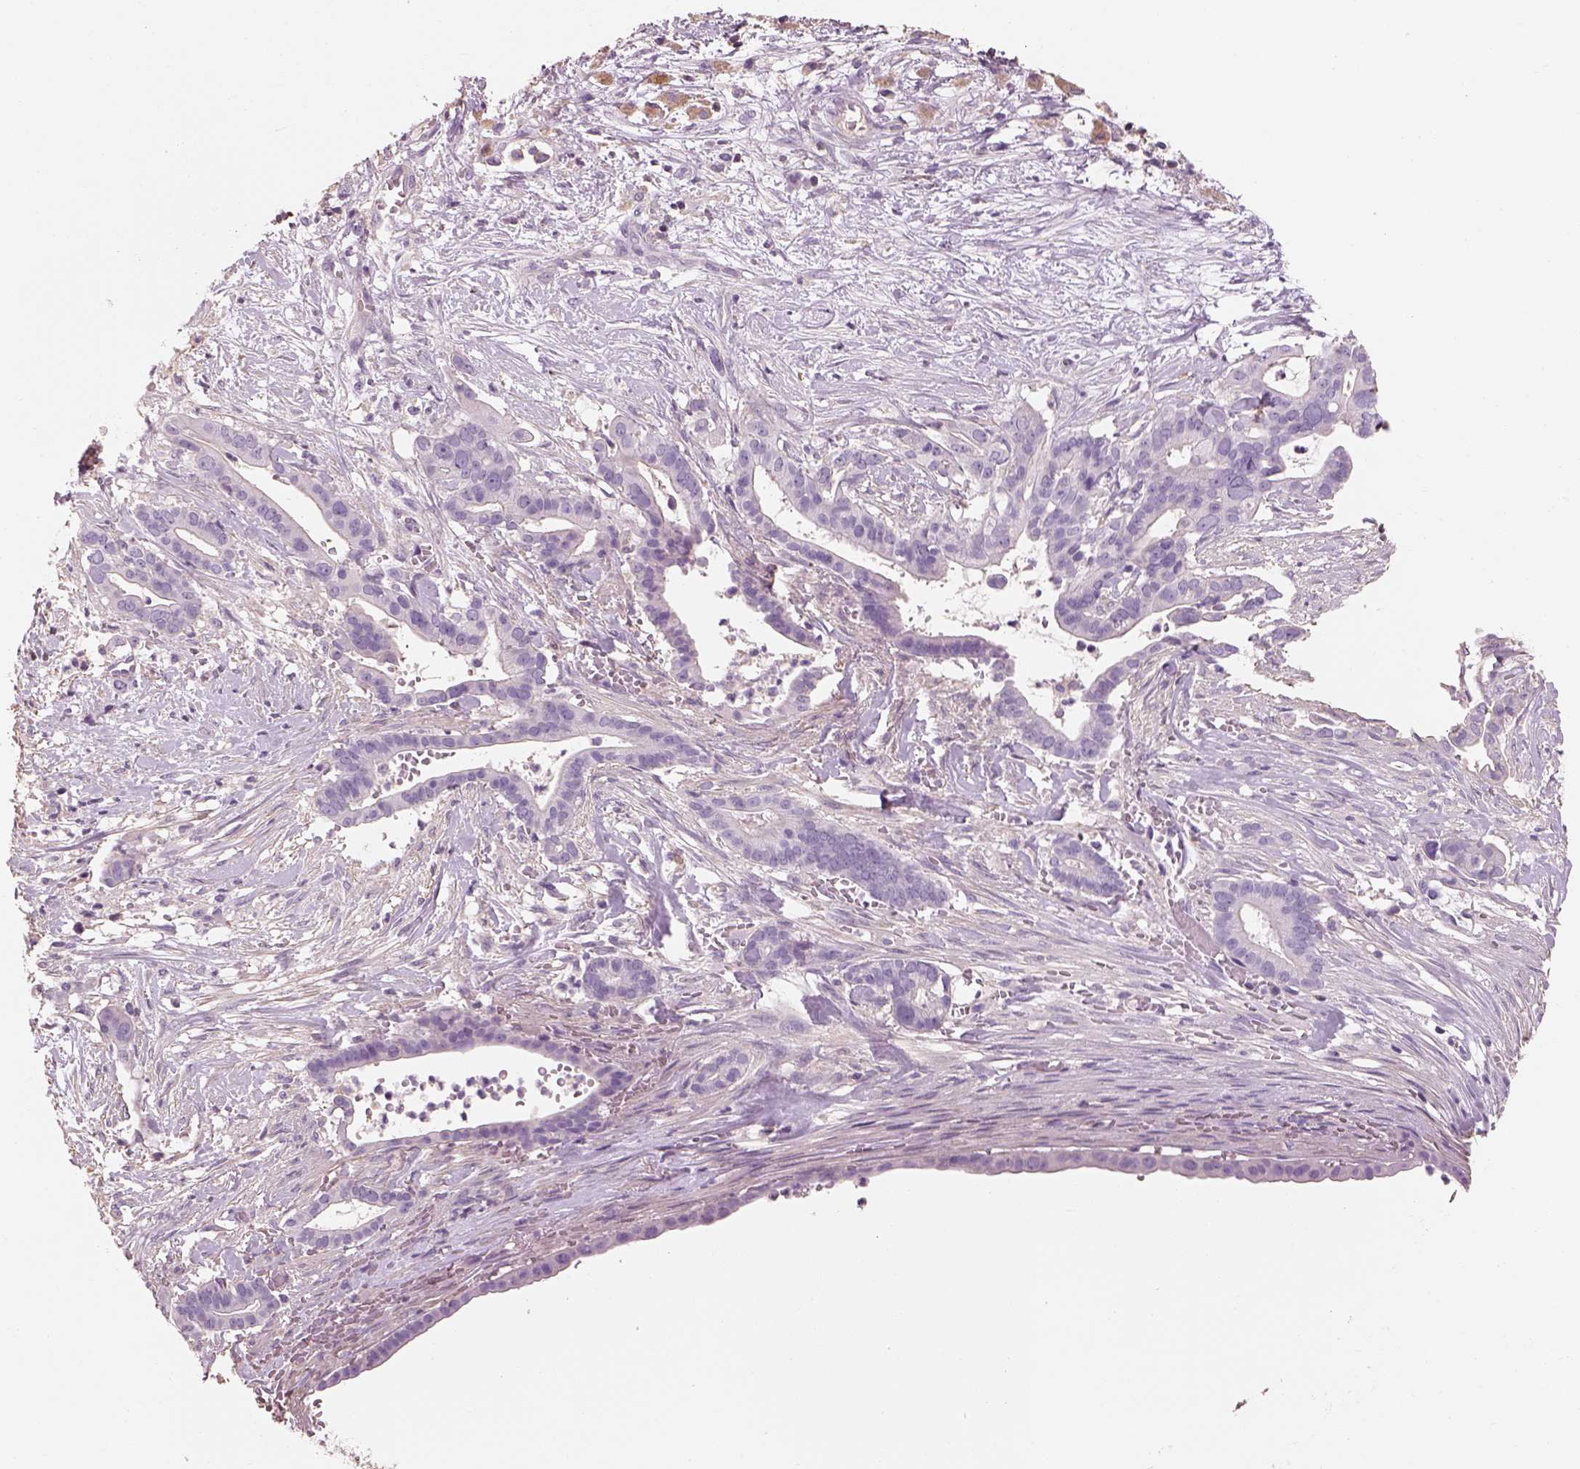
{"staining": {"intensity": "negative", "quantity": "none", "location": "none"}, "tissue": "pancreatic cancer", "cell_type": "Tumor cells", "image_type": "cancer", "snomed": [{"axis": "morphology", "description": "Adenocarcinoma, NOS"}, {"axis": "topography", "description": "Pancreas"}], "caption": "Immunohistochemistry (IHC) micrograph of pancreatic cancer stained for a protein (brown), which shows no positivity in tumor cells.", "gene": "OTUD6A", "patient": {"sex": "male", "age": 61}}